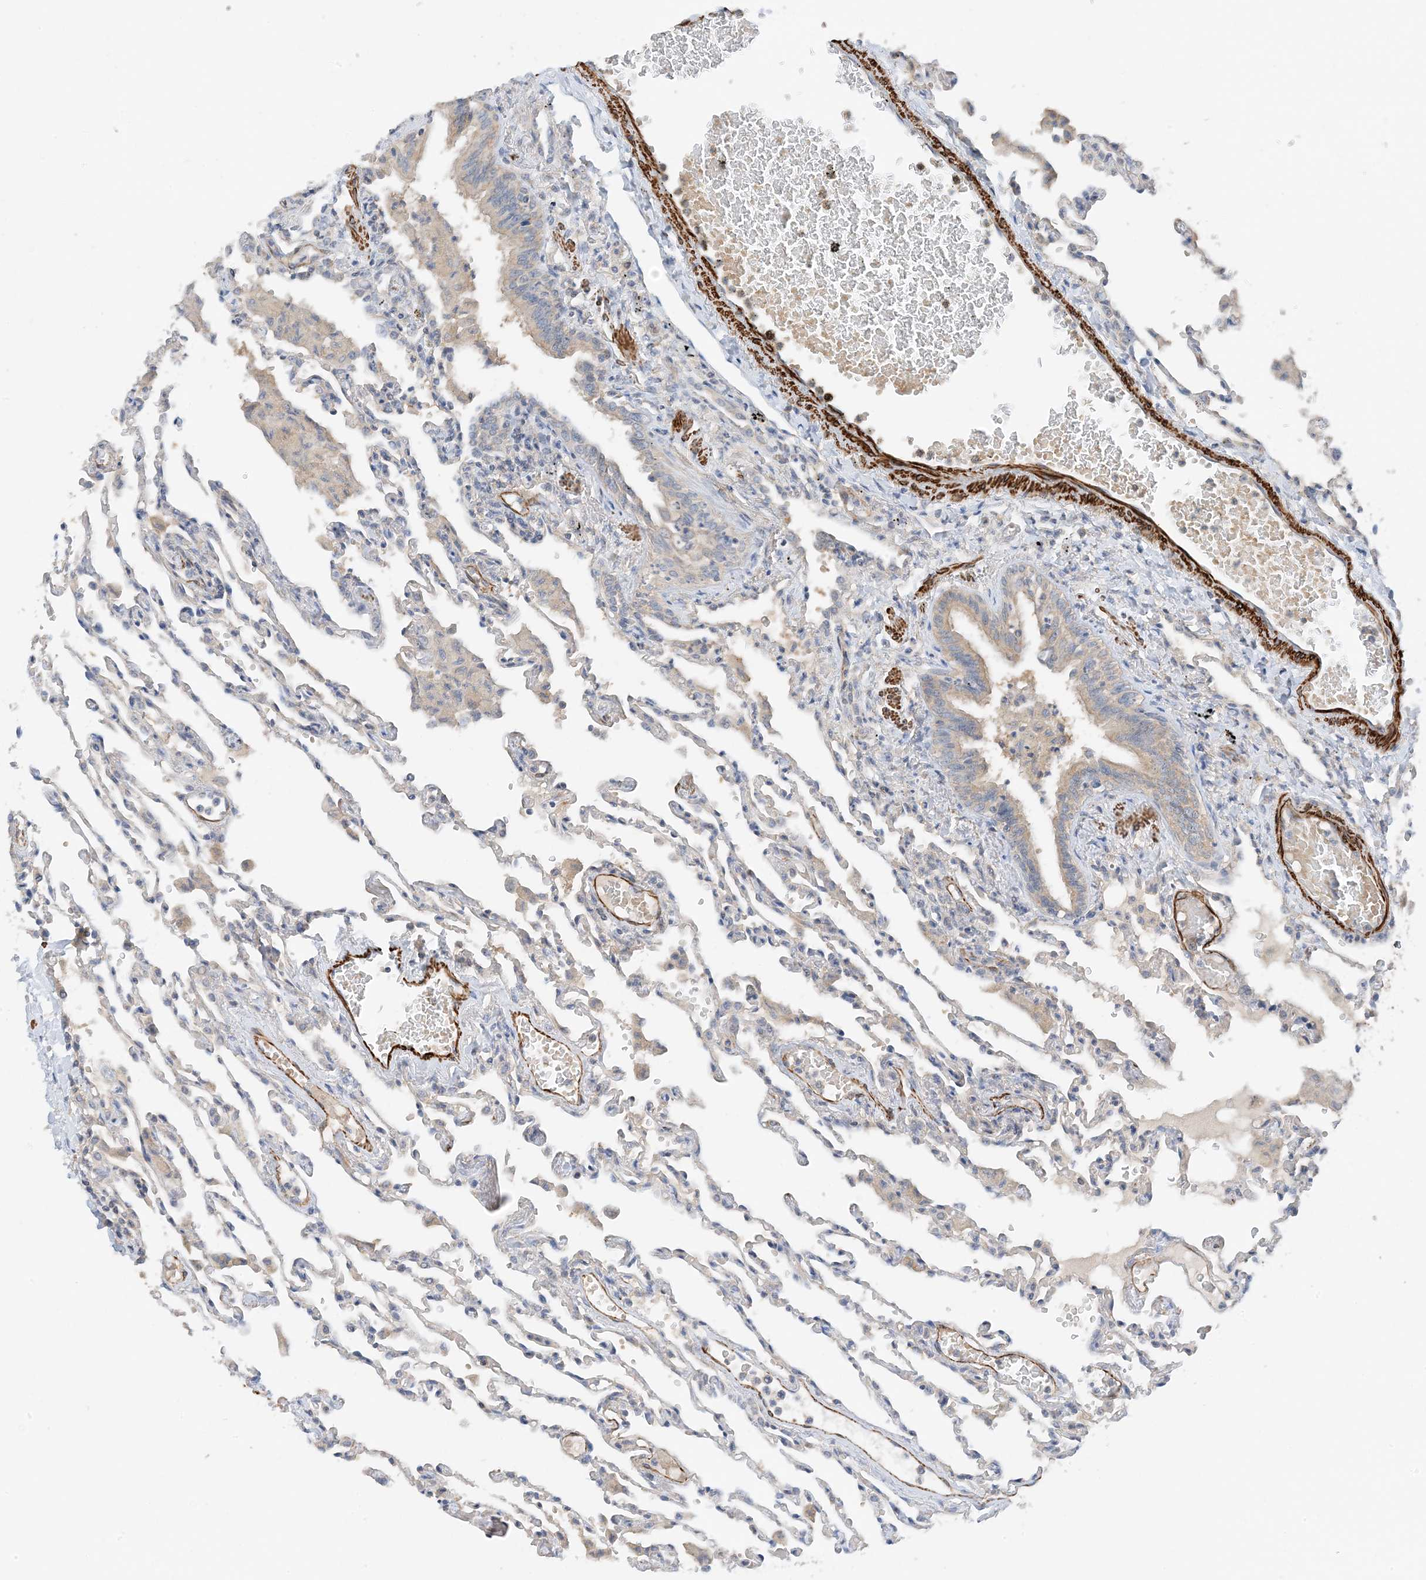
{"staining": {"intensity": "weak", "quantity": "<25%", "location": "cytoplasmic/membranous"}, "tissue": "lung", "cell_type": "Alveolar cells", "image_type": "normal", "snomed": [{"axis": "morphology", "description": "Normal tissue, NOS"}, {"axis": "topography", "description": "Bronchus"}, {"axis": "topography", "description": "Lung"}], "caption": "This micrograph is of normal lung stained with immunohistochemistry to label a protein in brown with the nuclei are counter-stained blue. There is no positivity in alveolar cells. The staining was performed using DAB (3,3'-diaminobenzidine) to visualize the protein expression in brown, while the nuclei were stained in blue with hematoxylin (Magnification: 20x).", "gene": "KIFBP", "patient": {"sex": "female", "age": 49}}